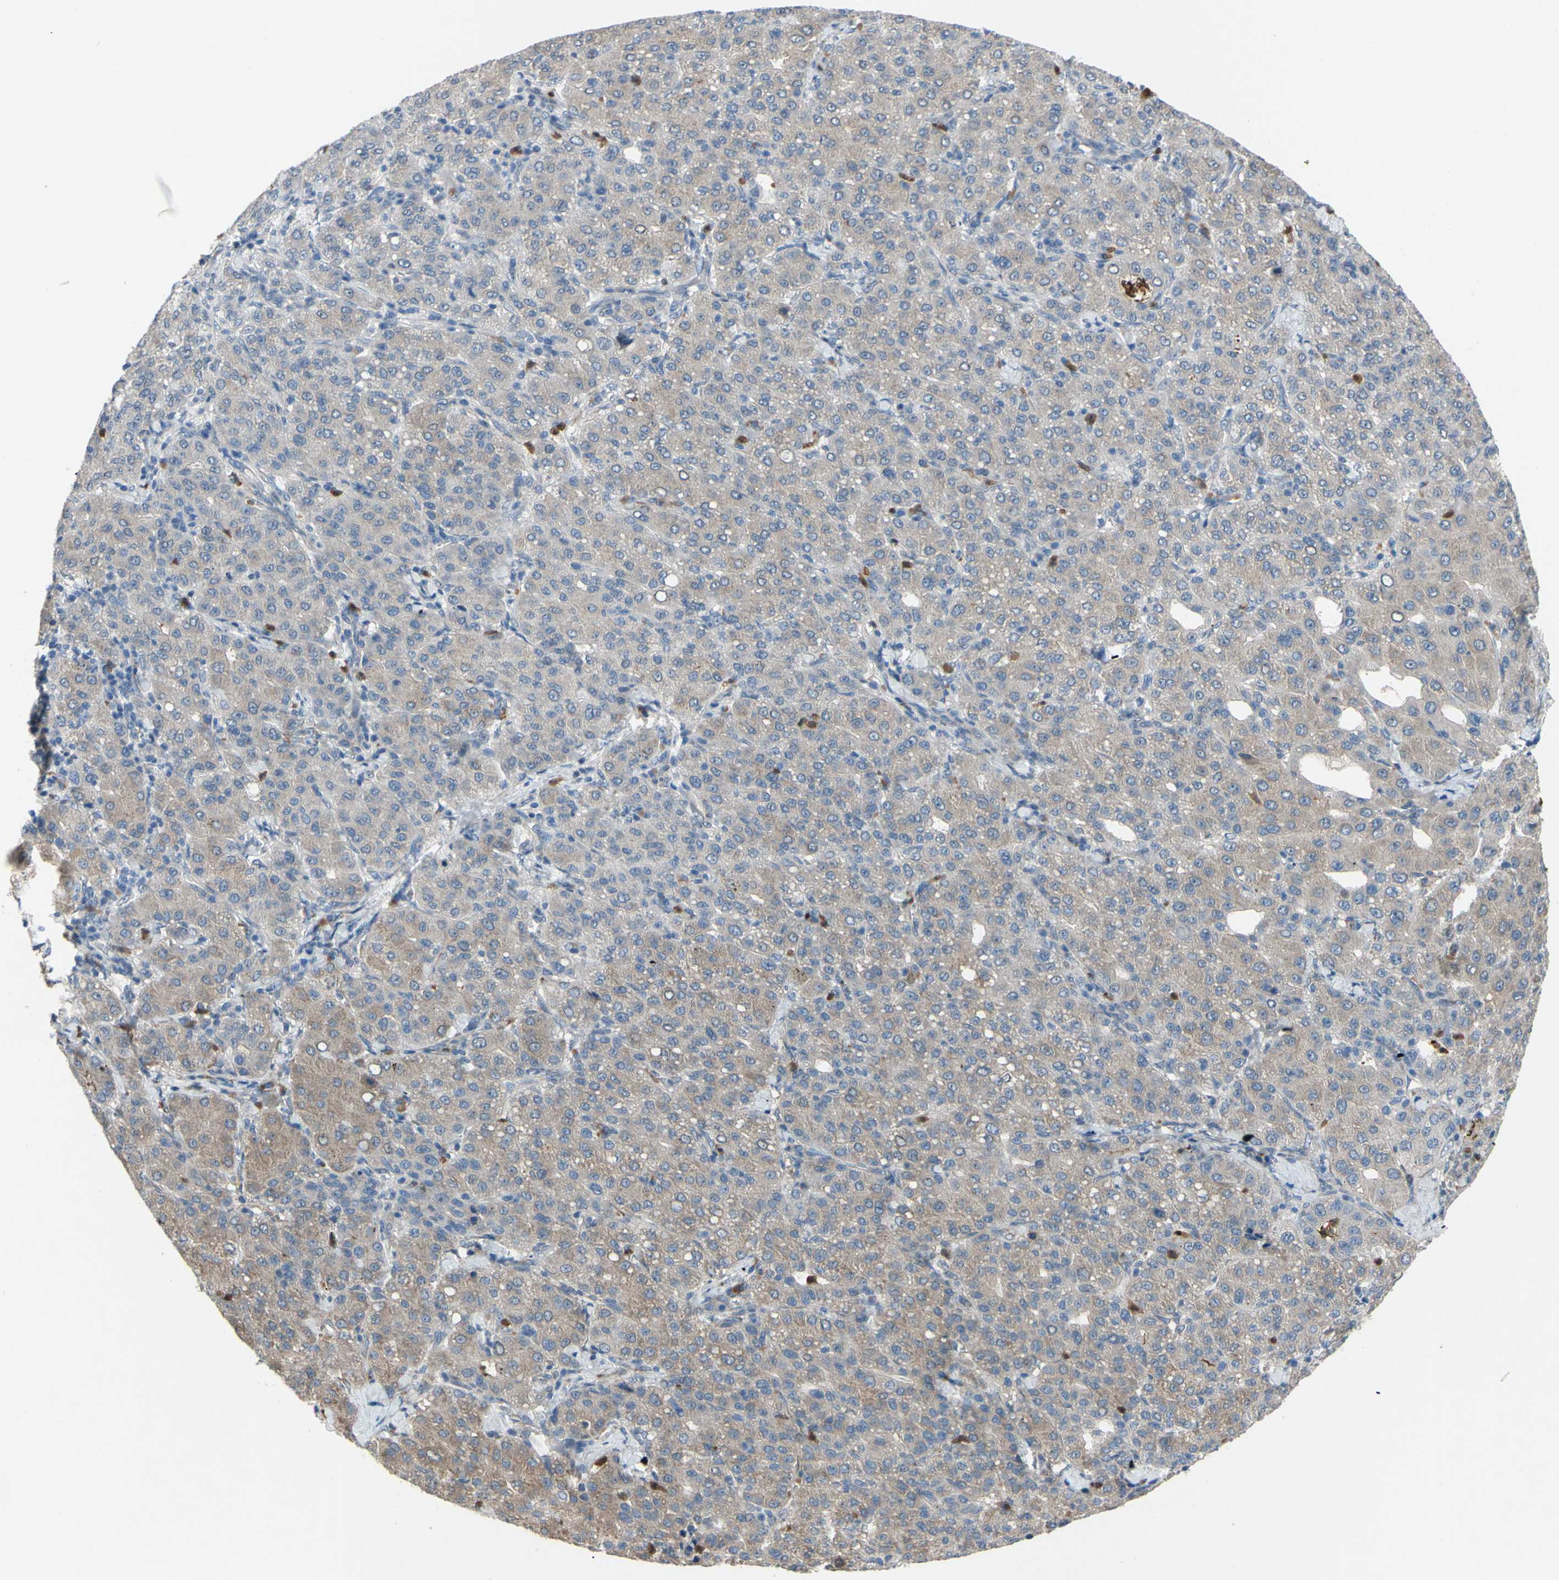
{"staining": {"intensity": "weak", "quantity": ">75%", "location": "cytoplasmic/membranous"}, "tissue": "liver cancer", "cell_type": "Tumor cells", "image_type": "cancer", "snomed": [{"axis": "morphology", "description": "Carcinoma, Hepatocellular, NOS"}, {"axis": "topography", "description": "Liver"}], "caption": "Immunohistochemical staining of liver cancer demonstrates low levels of weak cytoplasmic/membranous staining in approximately >75% of tumor cells.", "gene": "GRAMD2B", "patient": {"sex": "male", "age": 65}}